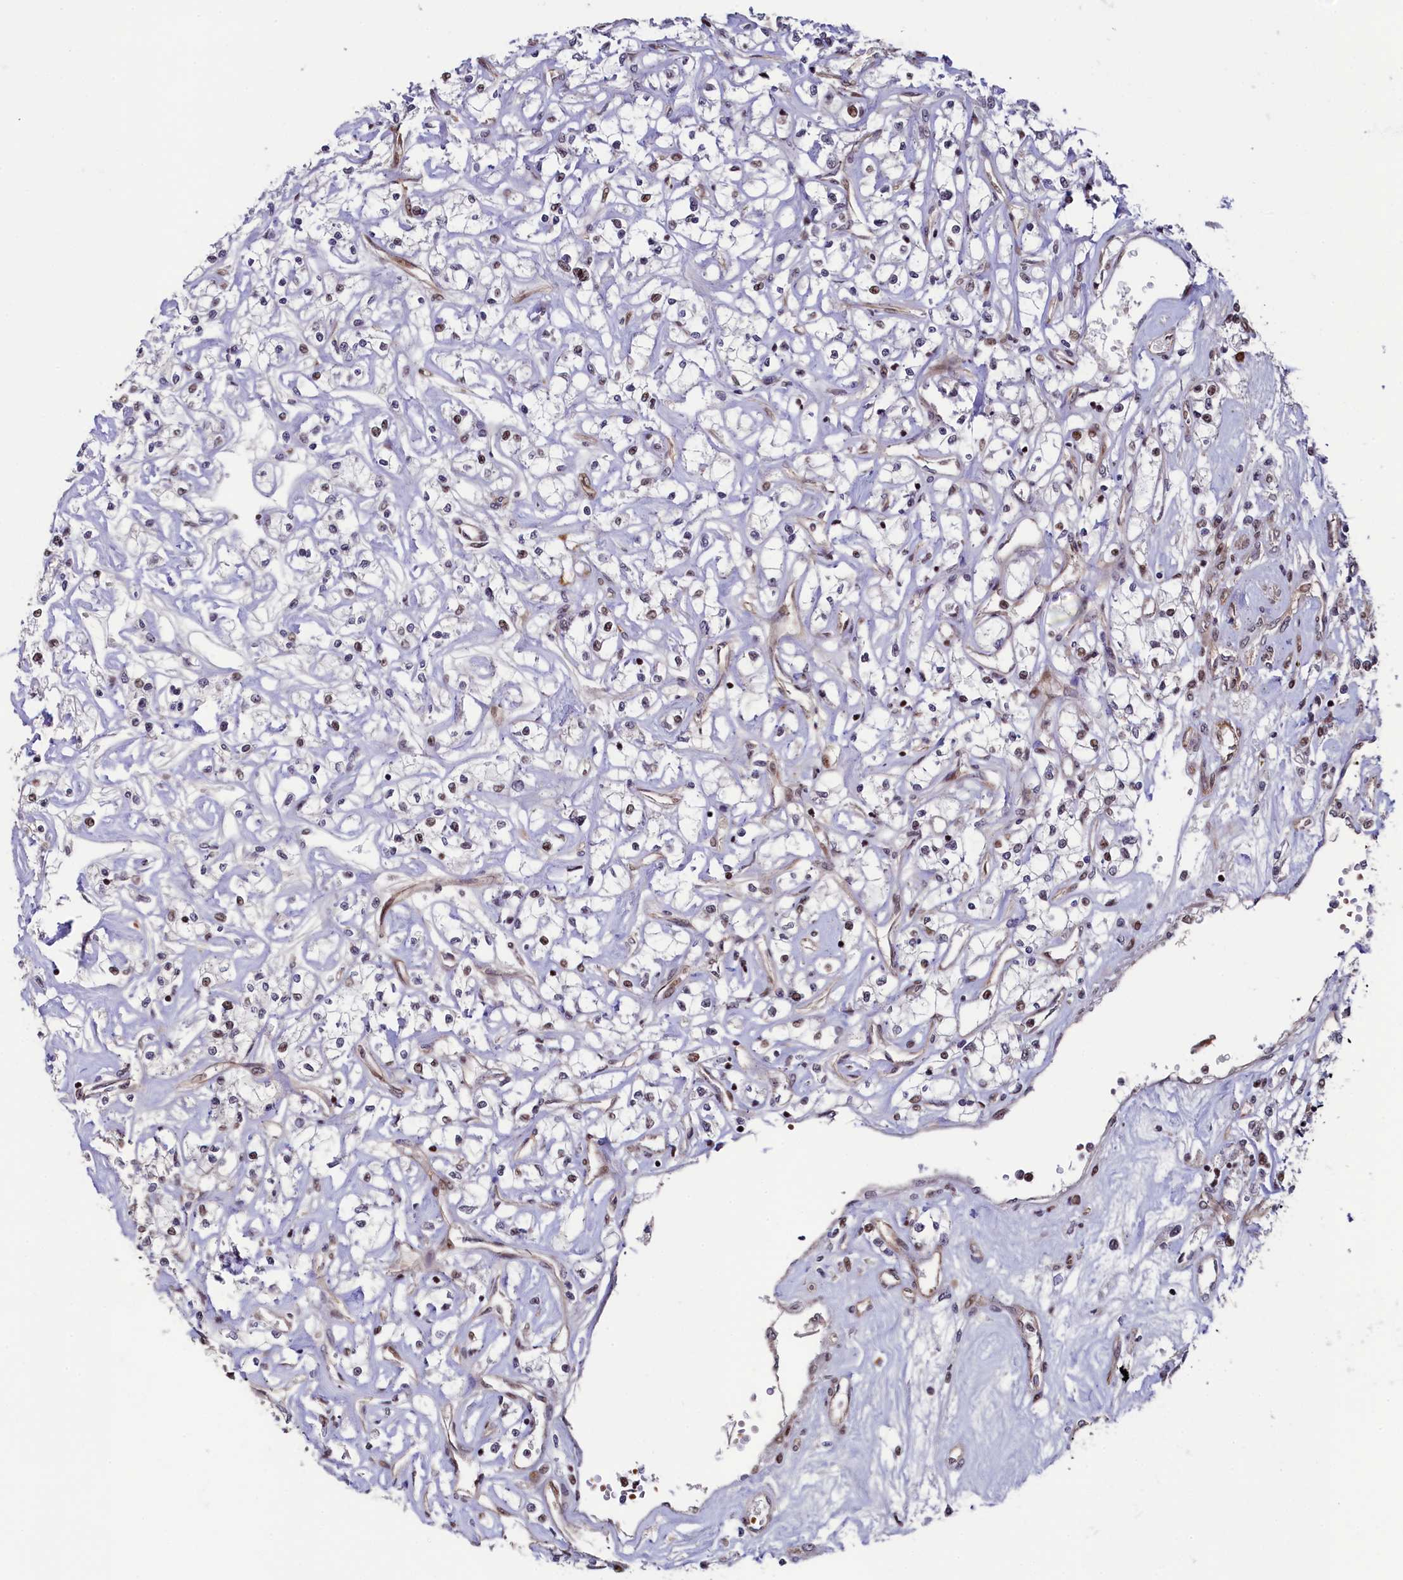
{"staining": {"intensity": "moderate", "quantity": "25%-75%", "location": "nuclear"}, "tissue": "renal cancer", "cell_type": "Tumor cells", "image_type": "cancer", "snomed": [{"axis": "morphology", "description": "Adenocarcinoma, NOS"}, {"axis": "topography", "description": "Kidney"}], "caption": "Tumor cells demonstrate medium levels of moderate nuclear staining in approximately 25%-75% of cells in adenocarcinoma (renal). (Brightfield microscopy of DAB IHC at high magnification).", "gene": "LEO1", "patient": {"sex": "female", "age": 59}}